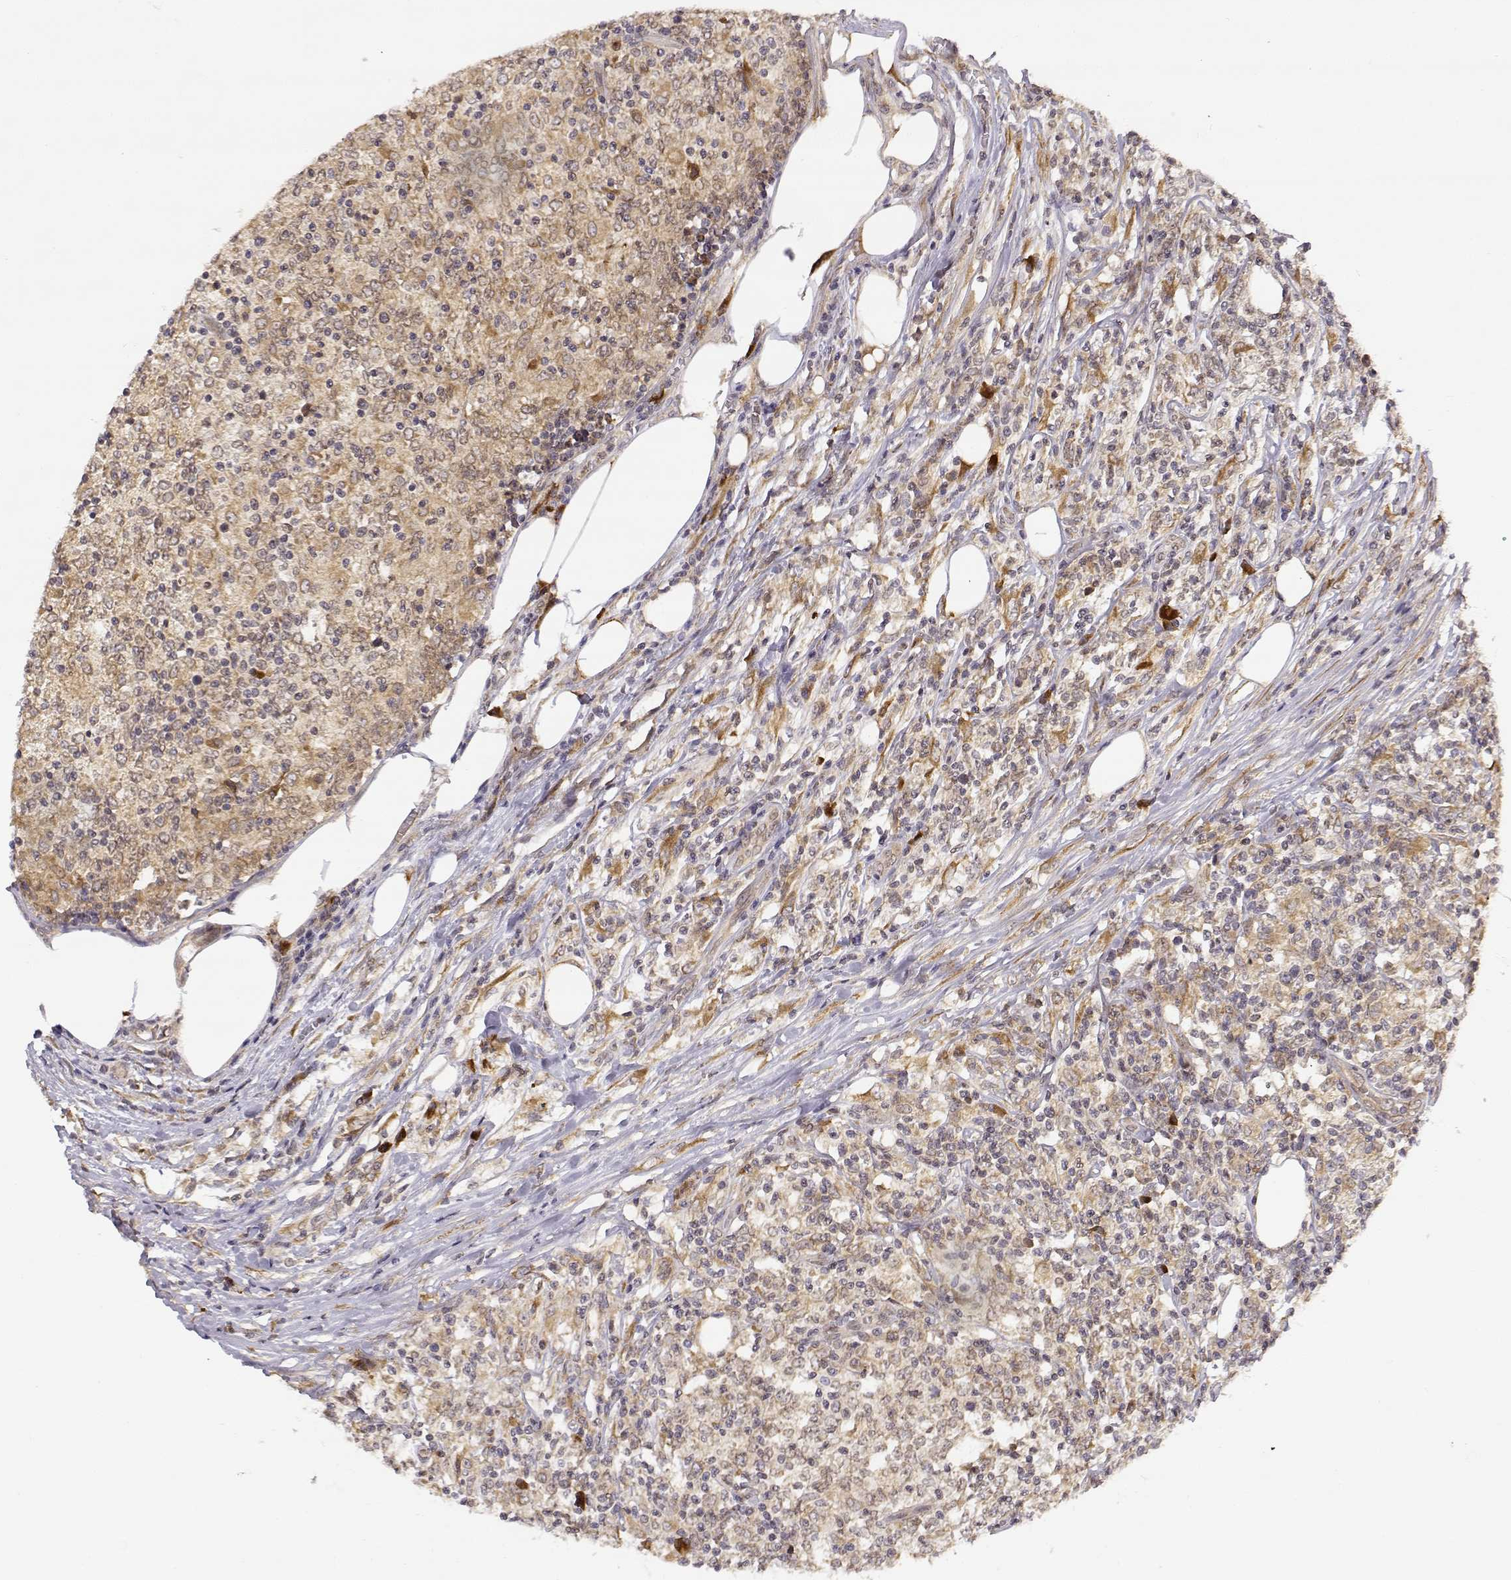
{"staining": {"intensity": "weak", "quantity": ">75%", "location": "cytoplasmic/membranous"}, "tissue": "lymphoma", "cell_type": "Tumor cells", "image_type": "cancer", "snomed": [{"axis": "morphology", "description": "Malignant lymphoma, non-Hodgkin's type, High grade"}, {"axis": "topography", "description": "Lymph node"}], "caption": "Protein analysis of malignant lymphoma, non-Hodgkin's type (high-grade) tissue displays weak cytoplasmic/membranous positivity in approximately >75% of tumor cells.", "gene": "ERGIC2", "patient": {"sex": "female", "age": 84}}